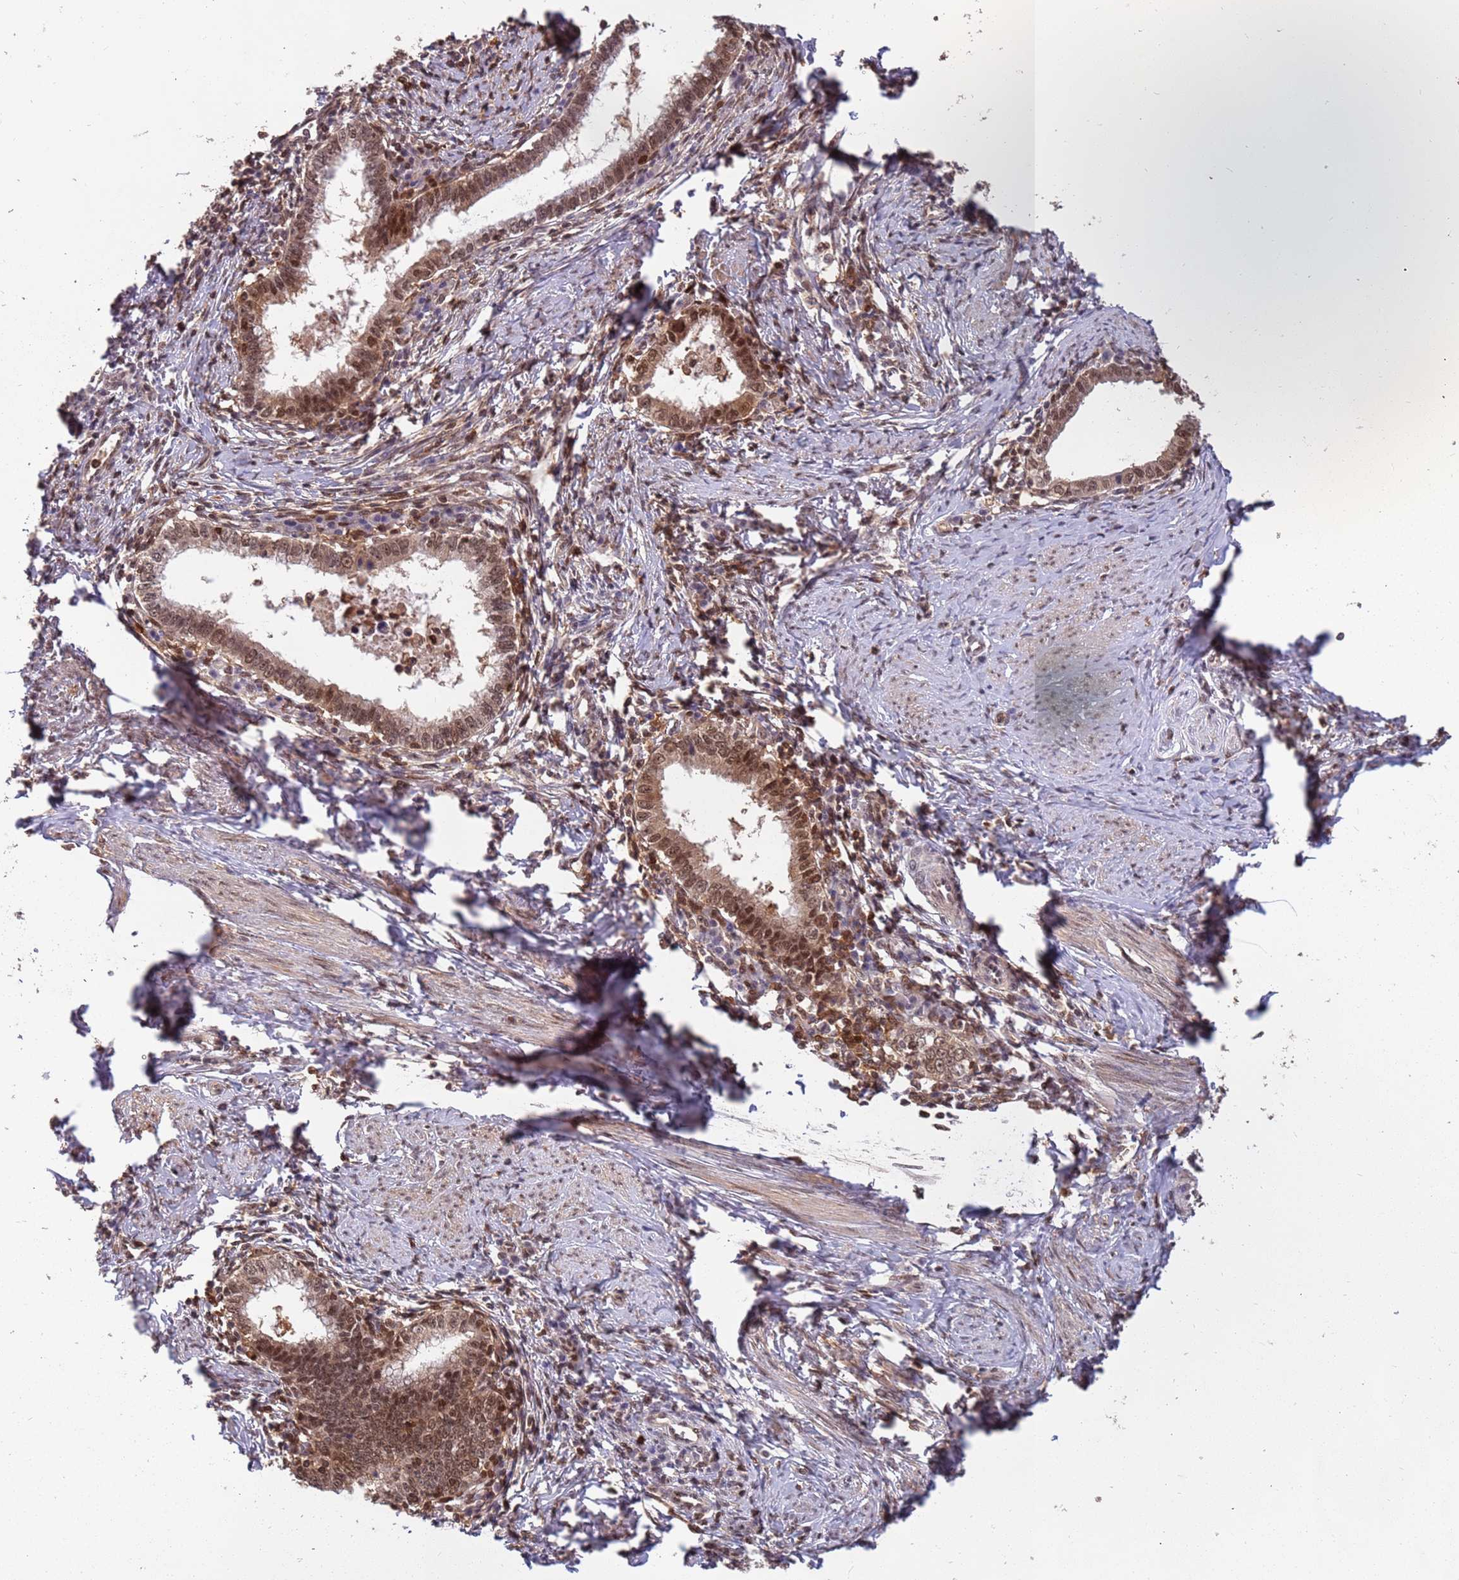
{"staining": {"intensity": "moderate", "quantity": ">75%", "location": "nuclear"}, "tissue": "cervical cancer", "cell_type": "Tumor cells", "image_type": "cancer", "snomed": [{"axis": "morphology", "description": "Adenocarcinoma, NOS"}, {"axis": "topography", "description": "Cervix"}], "caption": "Cervical cancer was stained to show a protein in brown. There is medium levels of moderate nuclear expression in approximately >75% of tumor cells. Immunohistochemistry (ihc) stains the protein of interest in brown and the nuclei are stained blue.", "gene": "GBP2", "patient": {"sex": "female", "age": 36}}